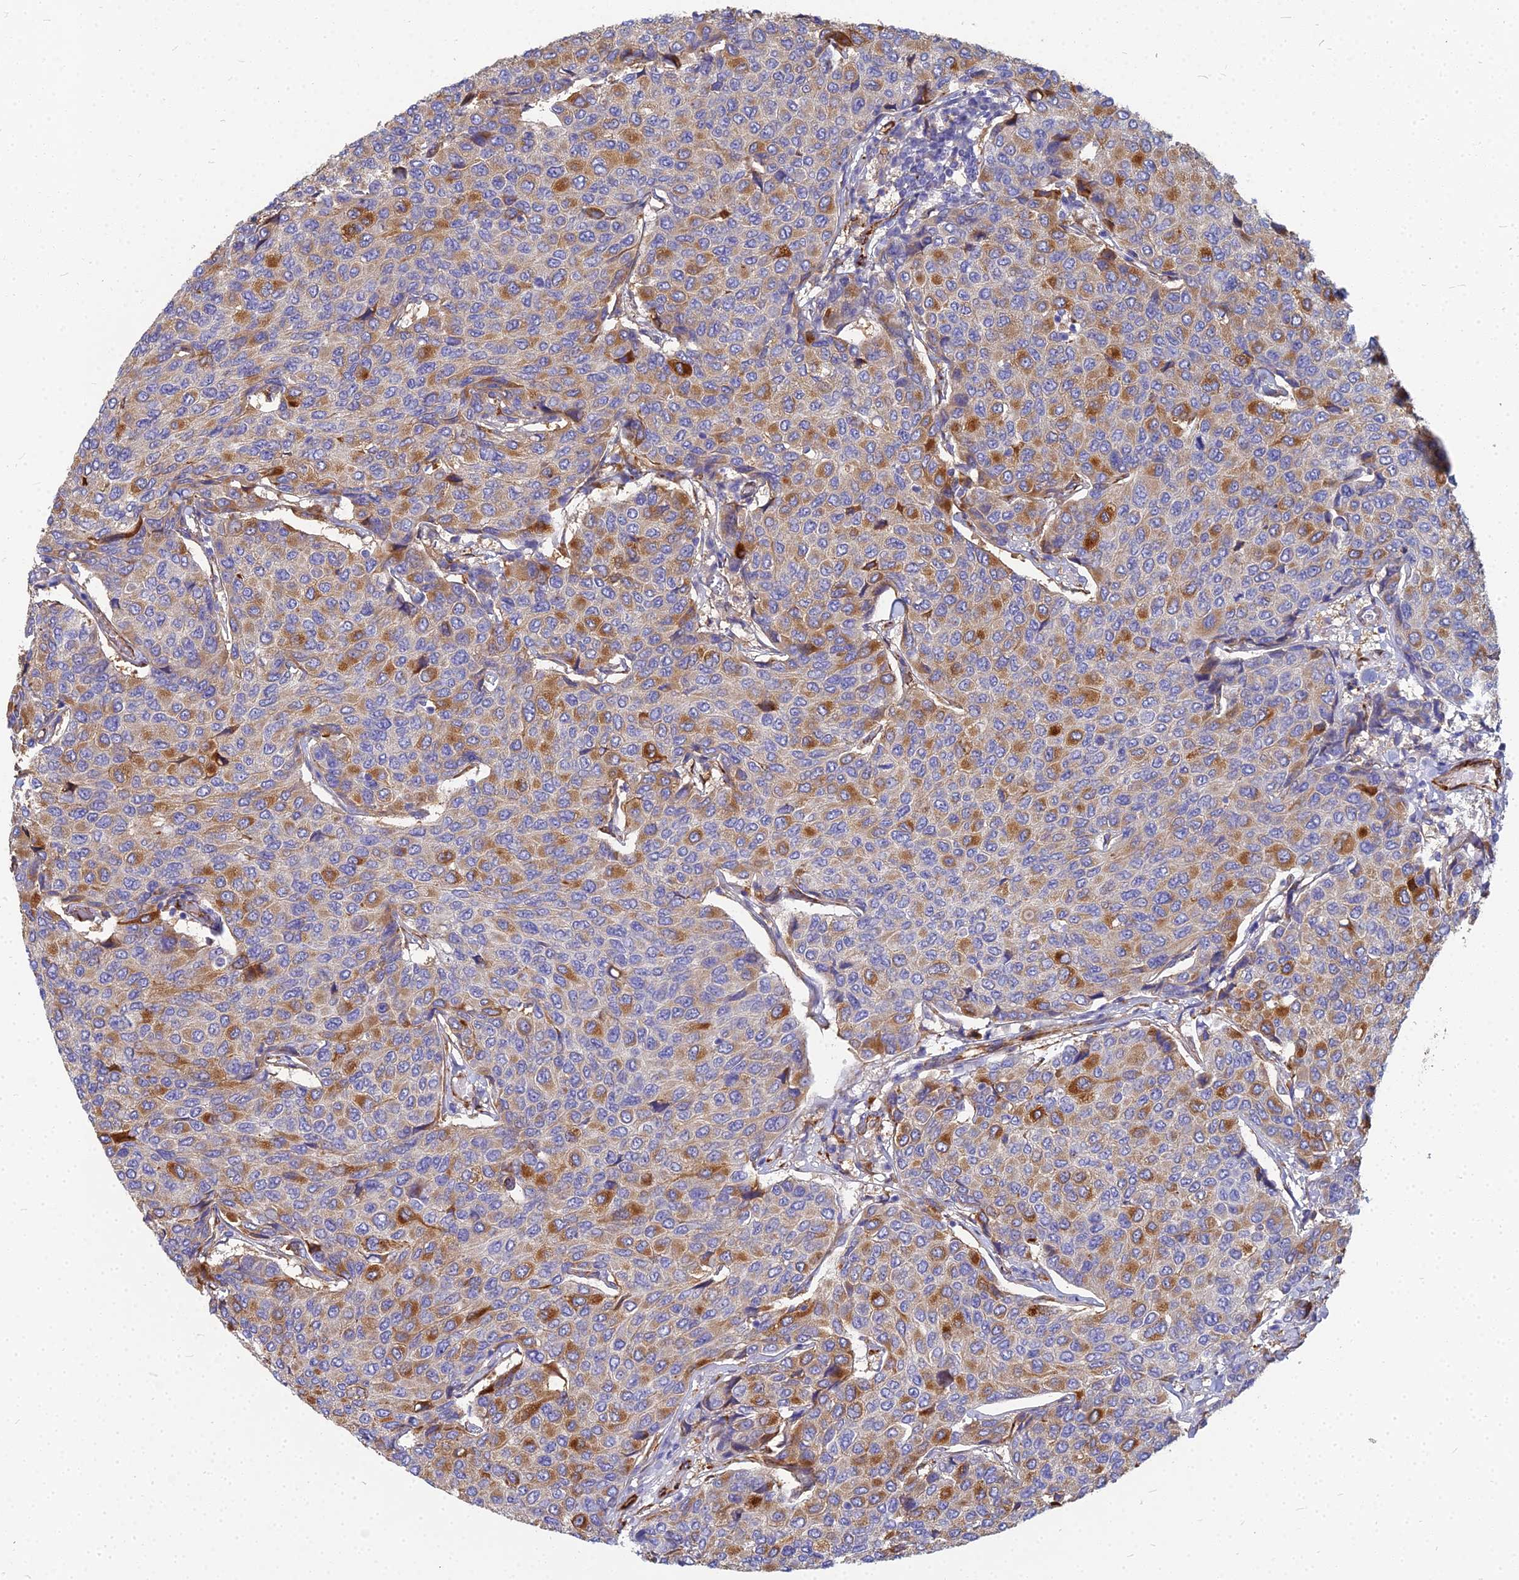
{"staining": {"intensity": "moderate", "quantity": "25%-75%", "location": "cytoplasmic/membranous"}, "tissue": "breast cancer", "cell_type": "Tumor cells", "image_type": "cancer", "snomed": [{"axis": "morphology", "description": "Duct carcinoma"}, {"axis": "topography", "description": "Breast"}], "caption": "Immunohistochemical staining of breast intraductal carcinoma reveals medium levels of moderate cytoplasmic/membranous protein expression in approximately 25%-75% of tumor cells.", "gene": "VAT1", "patient": {"sex": "female", "age": 55}}